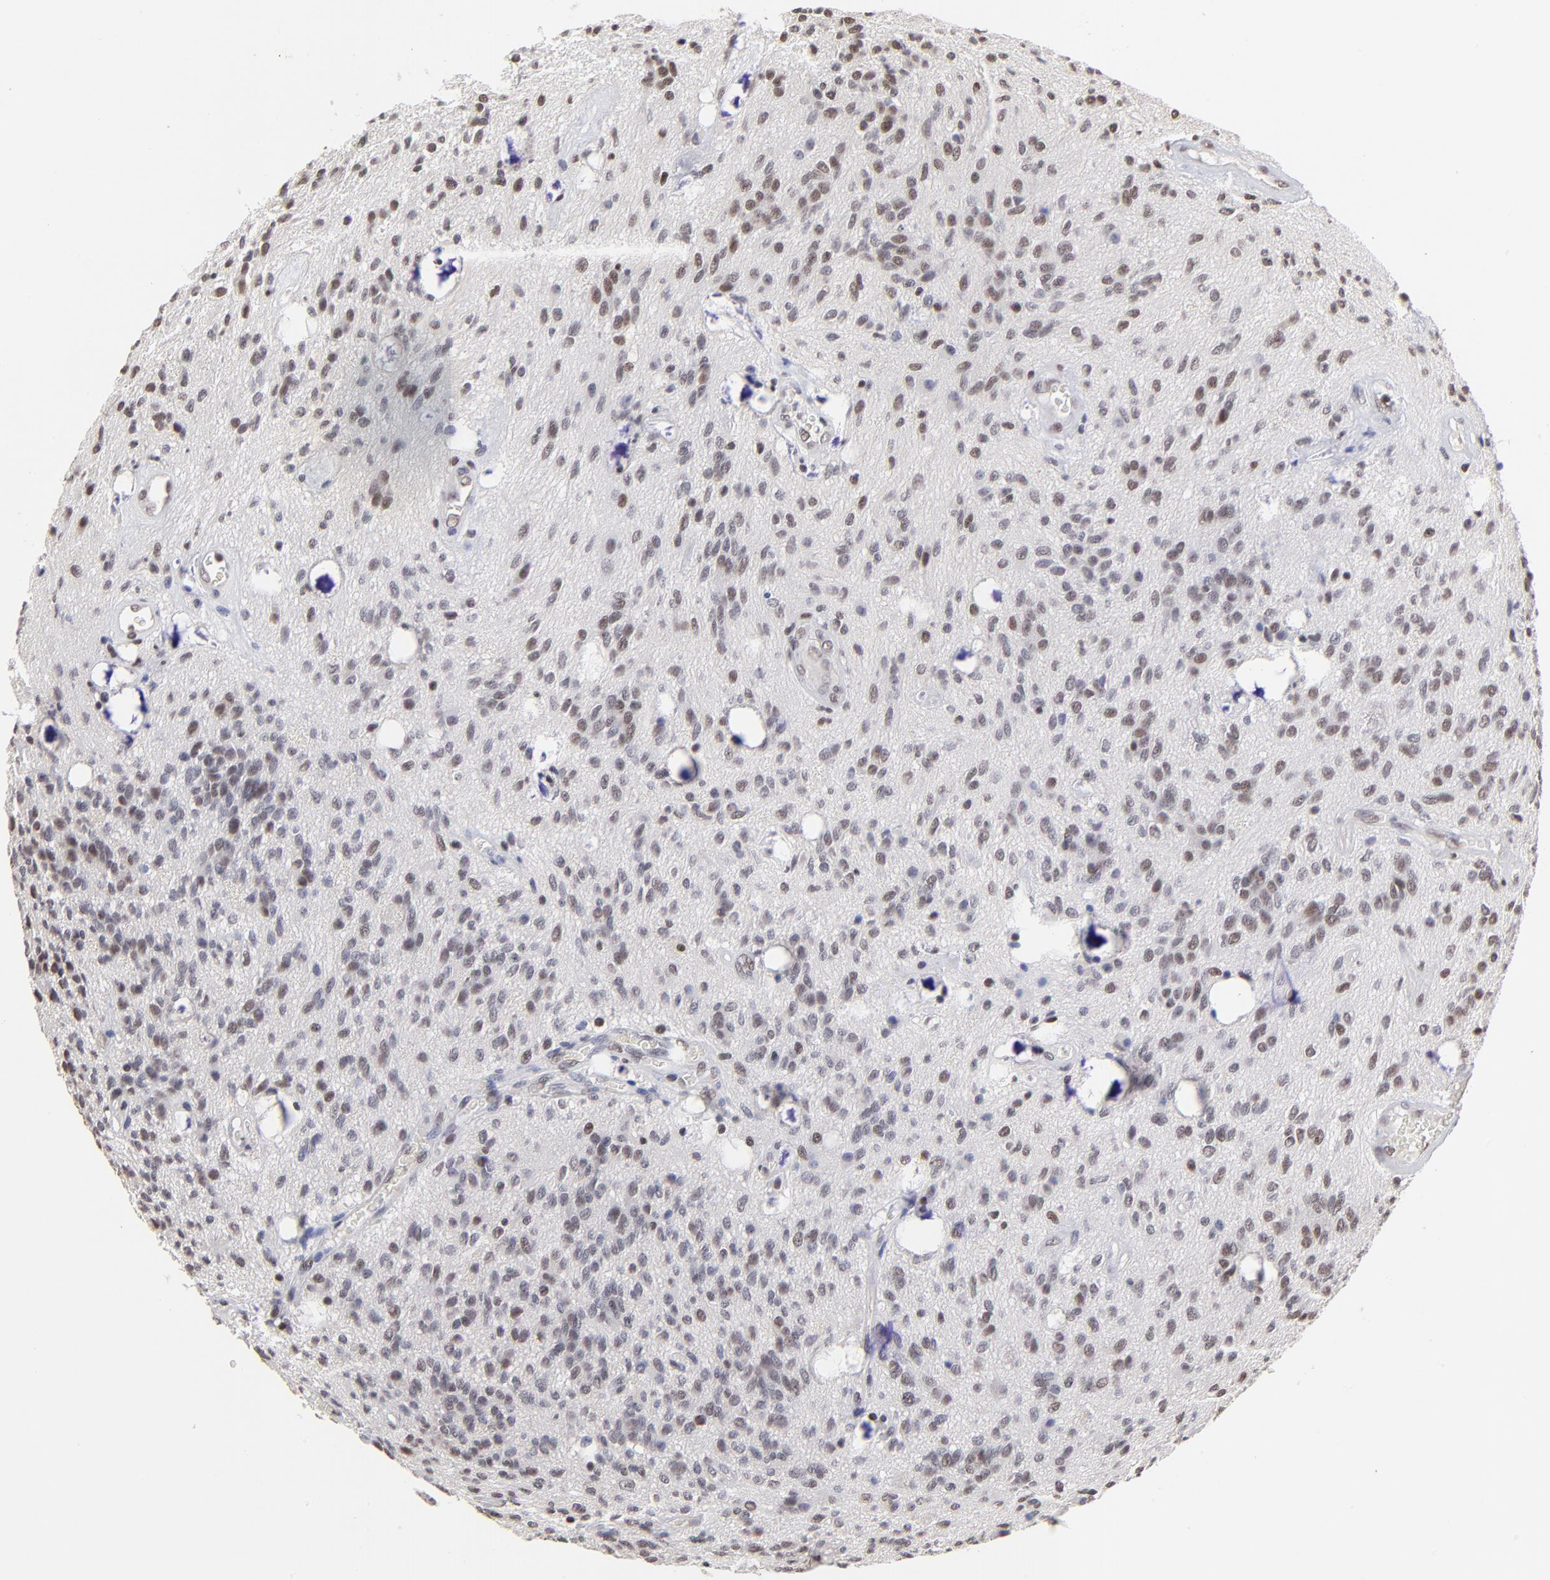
{"staining": {"intensity": "weak", "quantity": "25%-75%", "location": "nuclear"}, "tissue": "glioma", "cell_type": "Tumor cells", "image_type": "cancer", "snomed": [{"axis": "morphology", "description": "Glioma, malignant, Low grade"}, {"axis": "topography", "description": "Brain"}], "caption": "This micrograph displays glioma stained with immunohistochemistry to label a protein in brown. The nuclear of tumor cells show weak positivity for the protein. Nuclei are counter-stained blue.", "gene": "DSN1", "patient": {"sex": "female", "age": 15}}